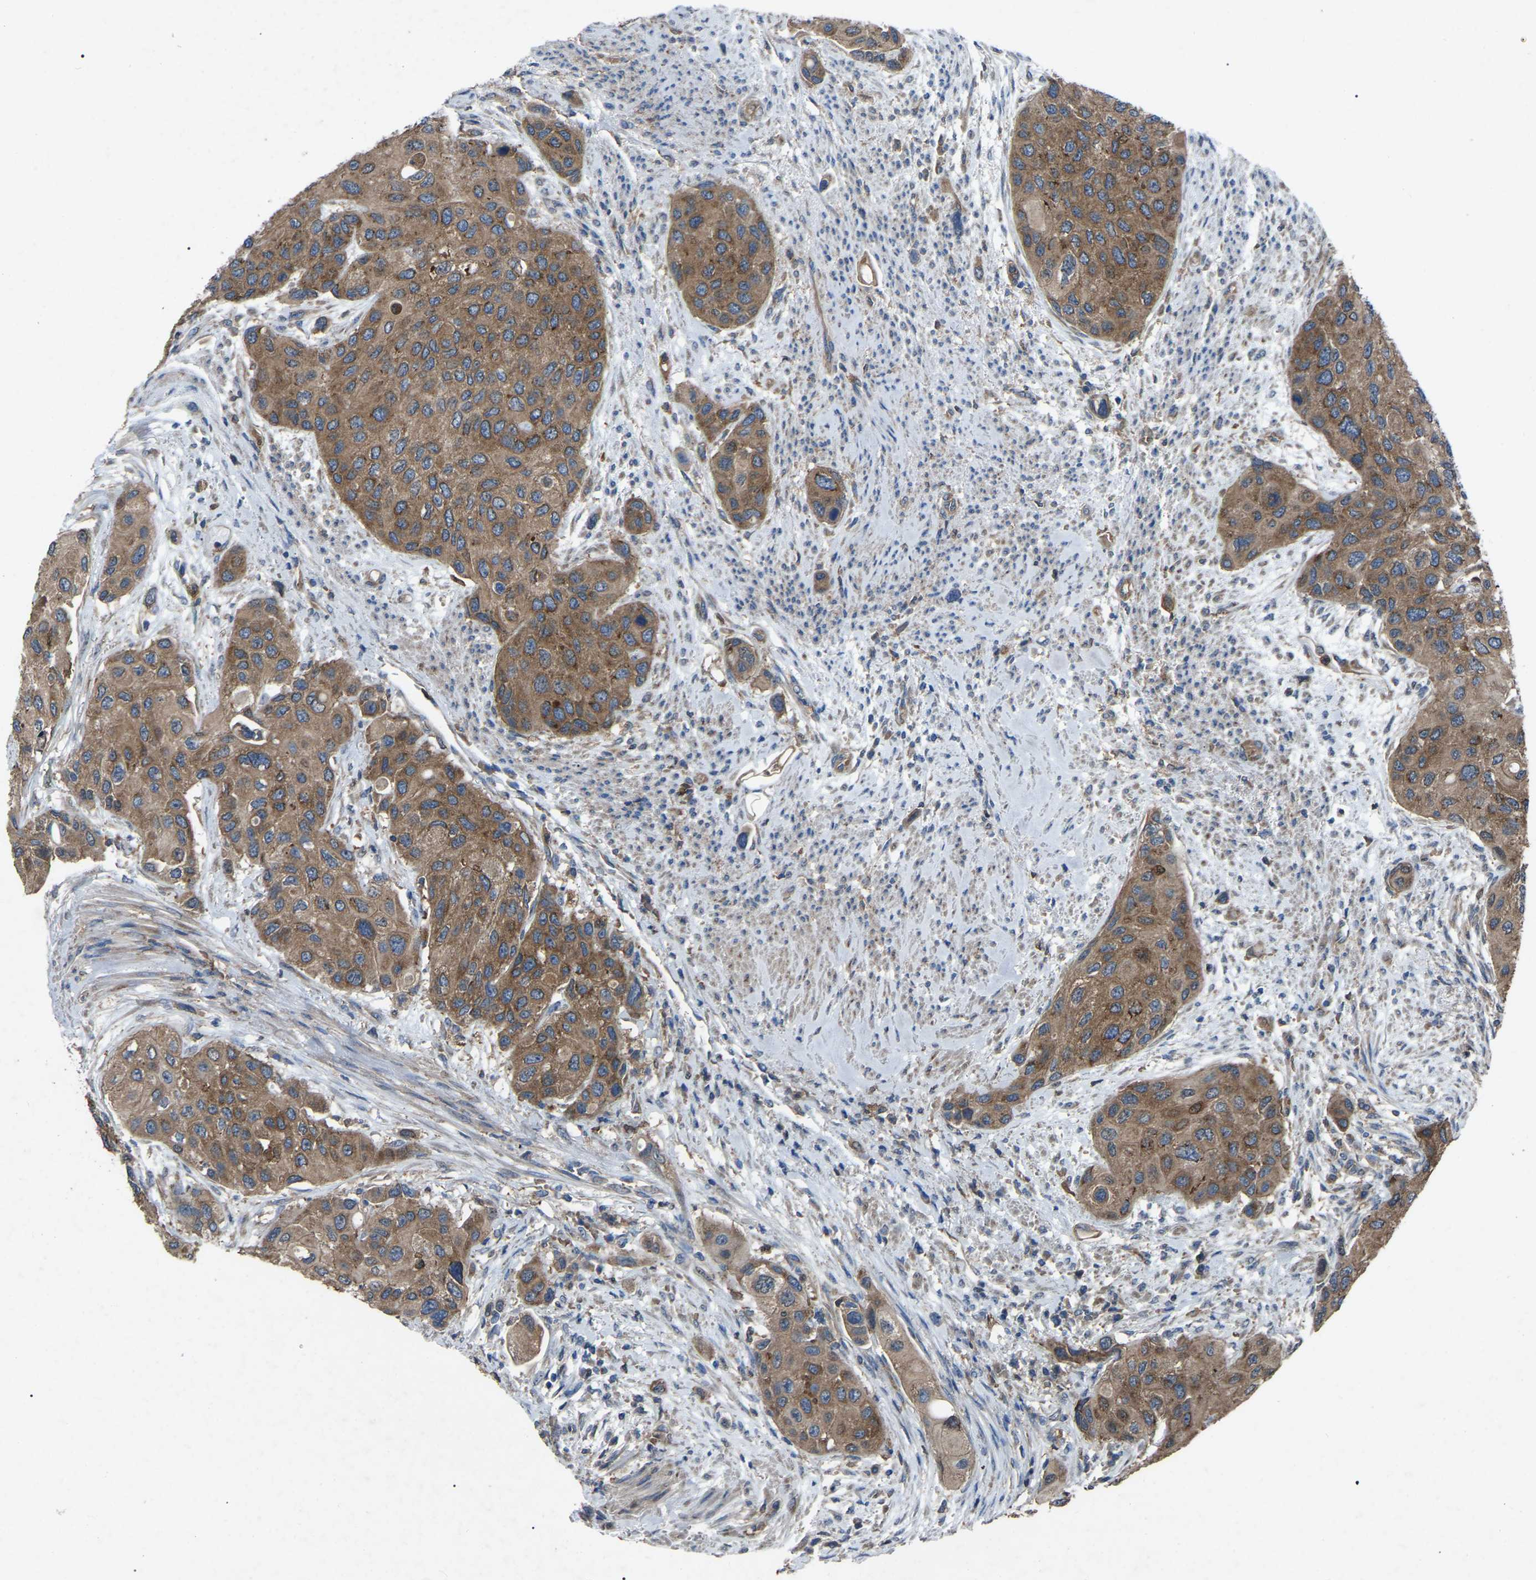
{"staining": {"intensity": "moderate", "quantity": ">75%", "location": "cytoplasmic/membranous"}, "tissue": "urothelial cancer", "cell_type": "Tumor cells", "image_type": "cancer", "snomed": [{"axis": "morphology", "description": "Urothelial carcinoma, High grade"}, {"axis": "topography", "description": "Urinary bladder"}], "caption": "Immunohistochemistry (IHC) (DAB (3,3'-diaminobenzidine)) staining of human high-grade urothelial carcinoma displays moderate cytoplasmic/membranous protein expression in about >75% of tumor cells.", "gene": "AIMP1", "patient": {"sex": "female", "age": 56}}